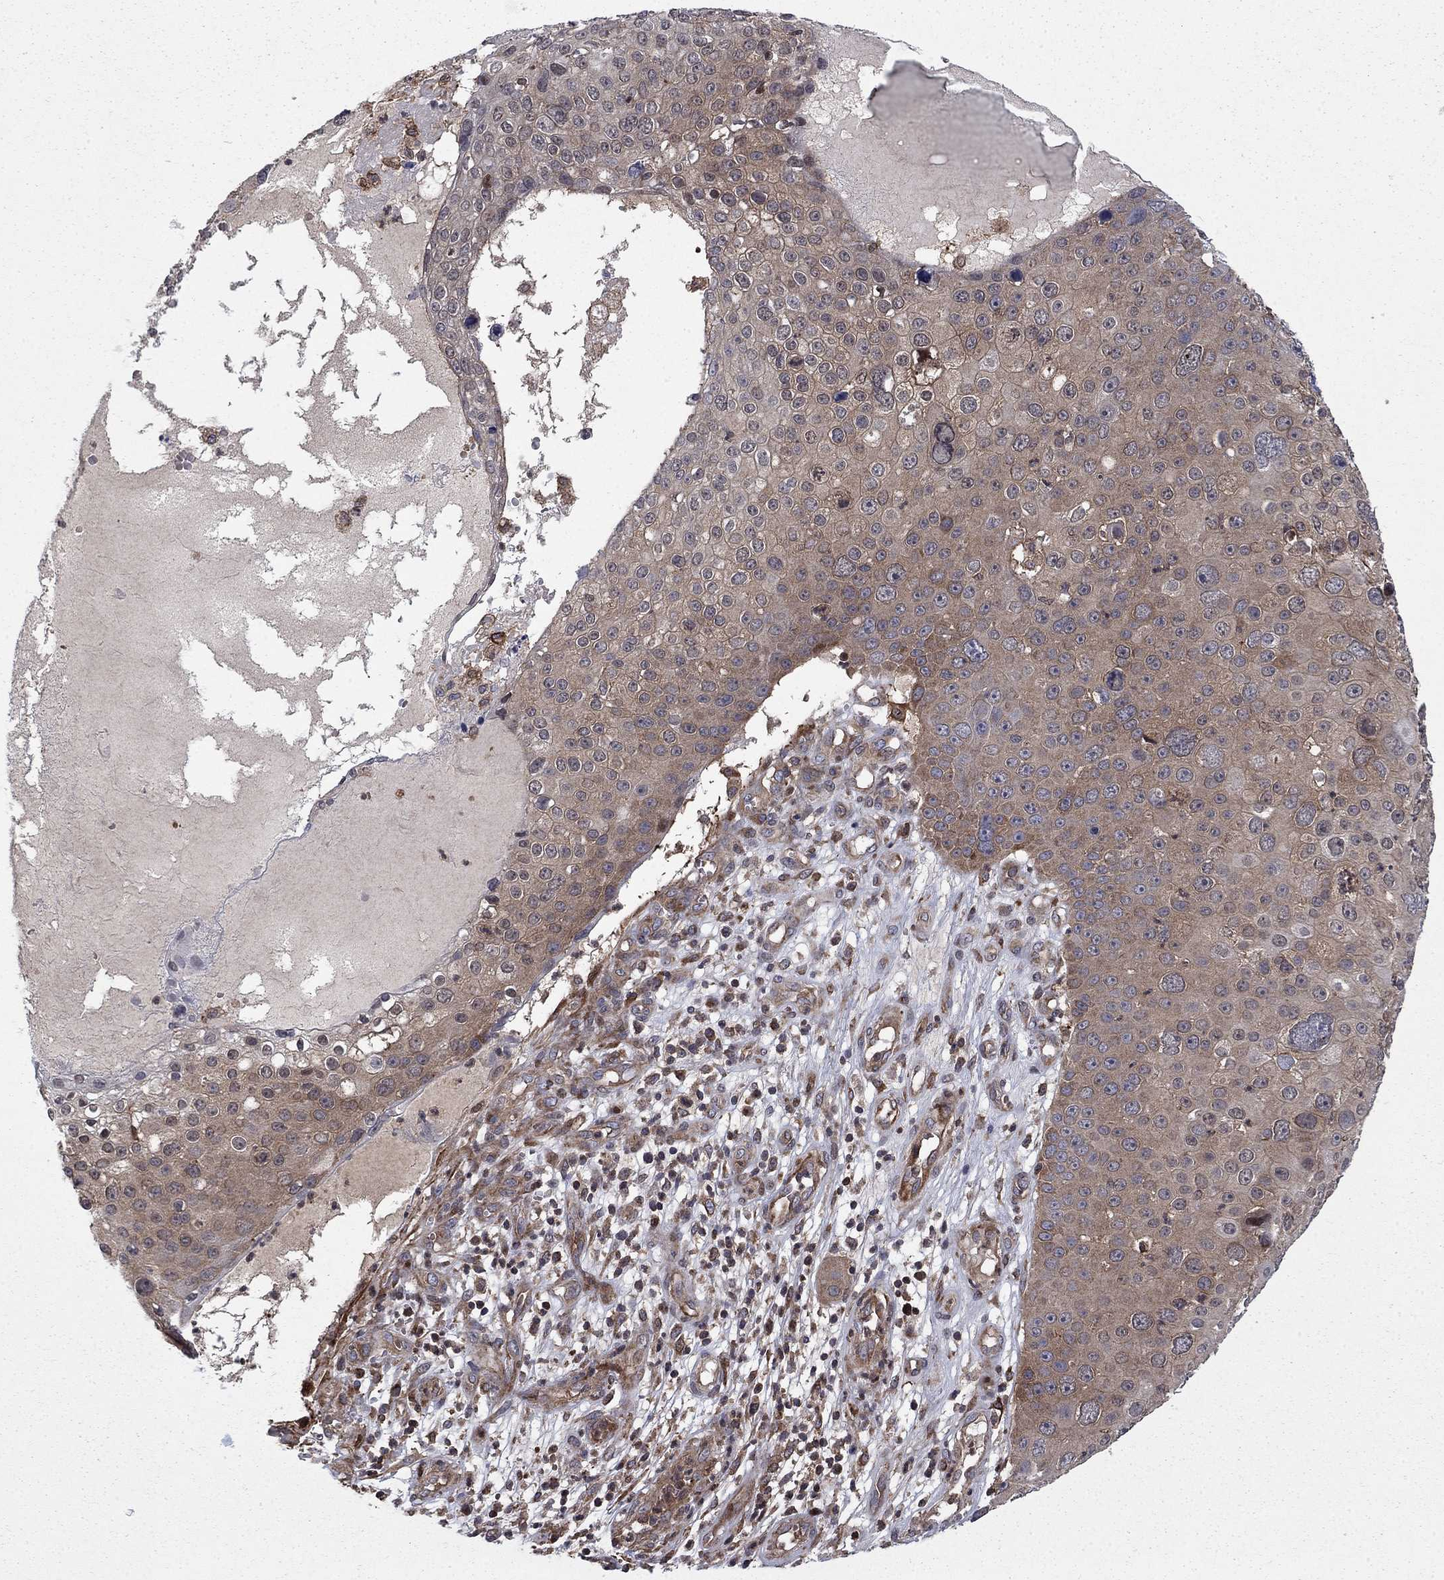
{"staining": {"intensity": "weak", "quantity": "25%-75%", "location": "cytoplasmic/membranous"}, "tissue": "skin cancer", "cell_type": "Tumor cells", "image_type": "cancer", "snomed": [{"axis": "morphology", "description": "Squamous cell carcinoma, NOS"}, {"axis": "topography", "description": "Skin"}], "caption": "Skin cancer (squamous cell carcinoma) was stained to show a protein in brown. There is low levels of weak cytoplasmic/membranous positivity in approximately 25%-75% of tumor cells.", "gene": "HDAC4", "patient": {"sex": "male", "age": 71}}